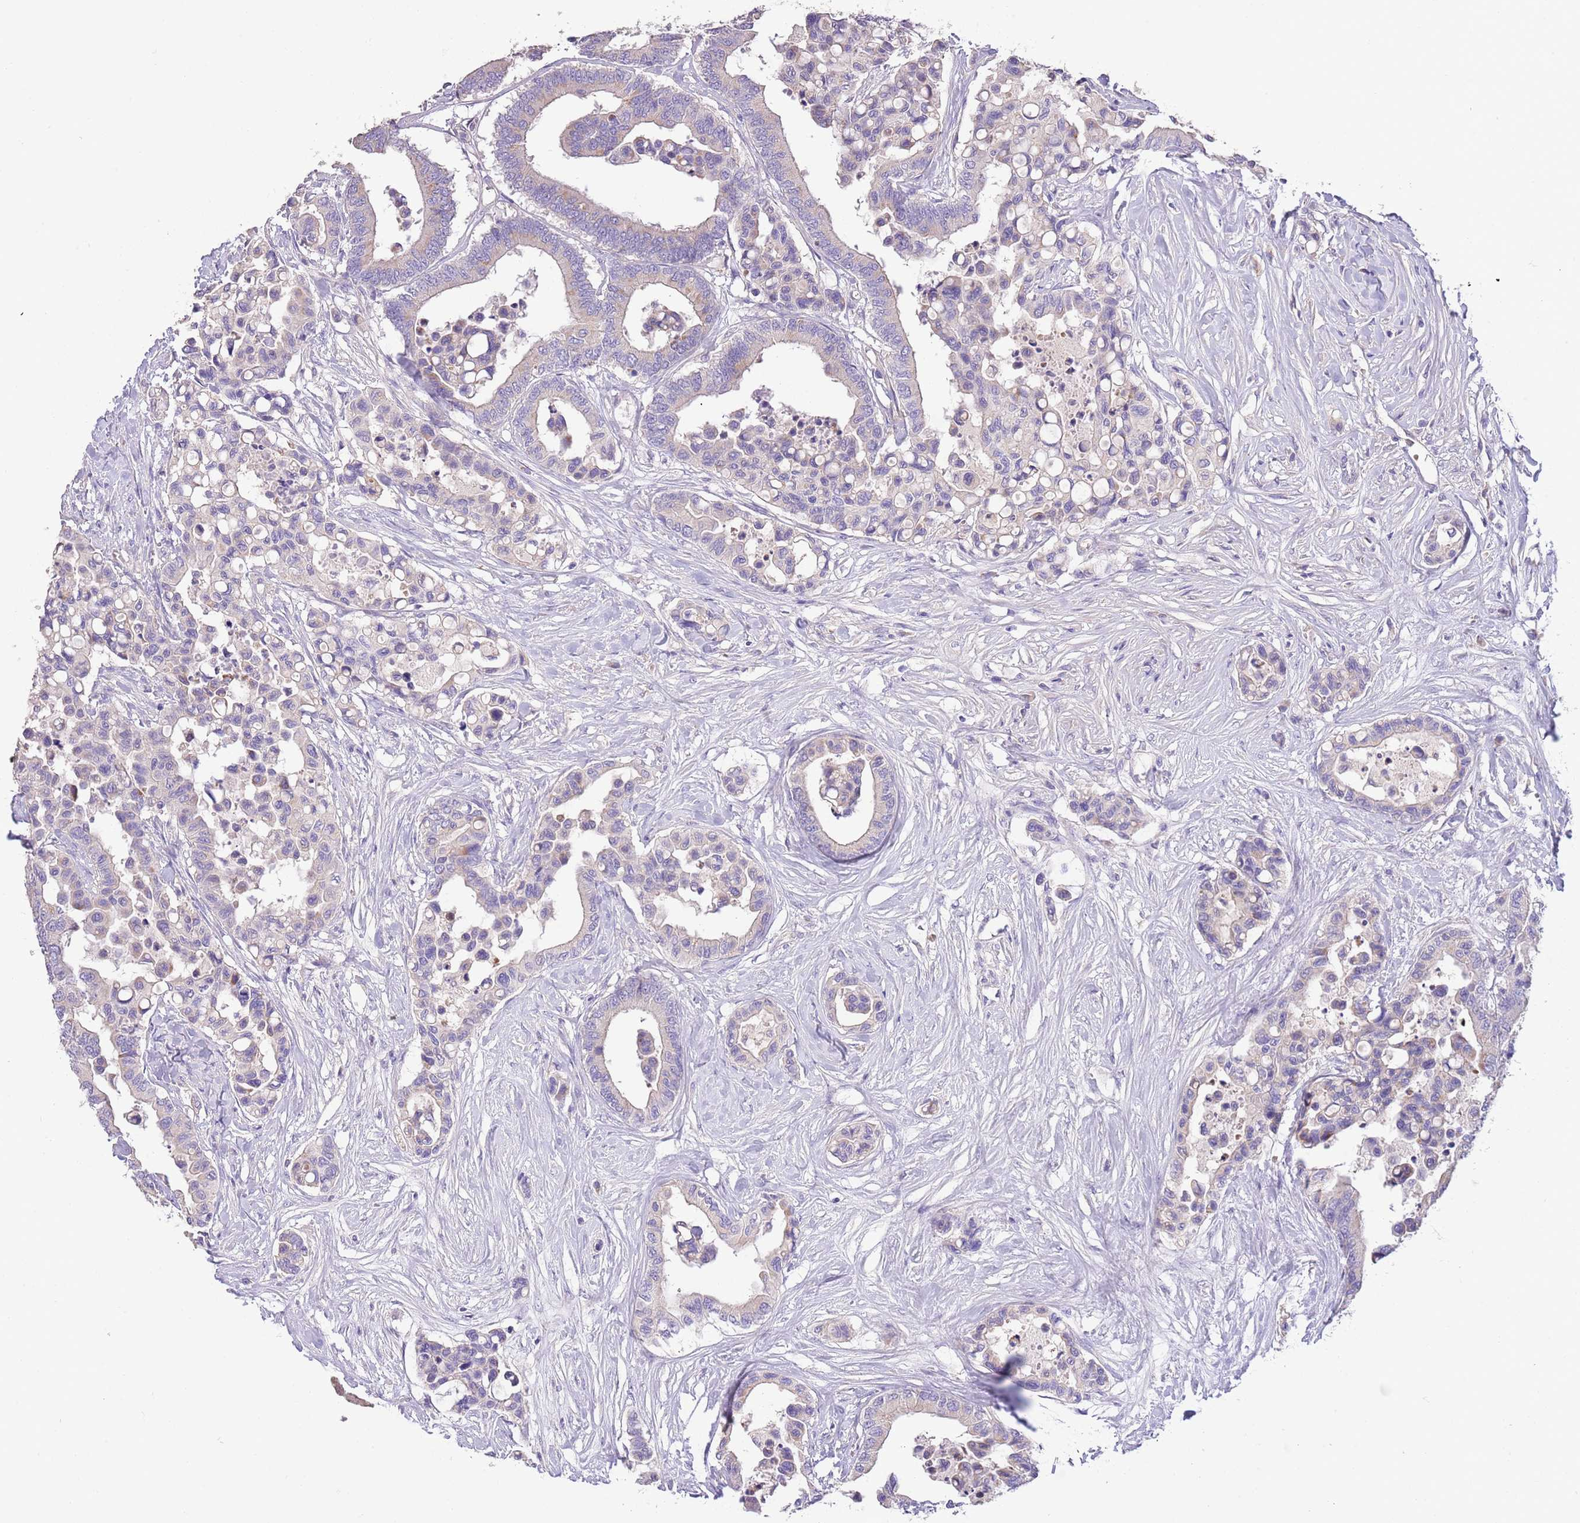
{"staining": {"intensity": "weak", "quantity": "<25%", "location": "cytoplasmic/membranous"}, "tissue": "colorectal cancer", "cell_type": "Tumor cells", "image_type": "cancer", "snomed": [{"axis": "morphology", "description": "Normal tissue, NOS"}, {"axis": "morphology", "description": "Adenocarcinoma, NOS"}, {"axis": "topography", "description": "Colon"}], "caption": "Immunohistochemical staining of adenocarcinoma (colorectal) demonstrates no significant expression in tumor cells.", "gene": "ZNF658", "patient": {"sex": "male", "age": 82}}